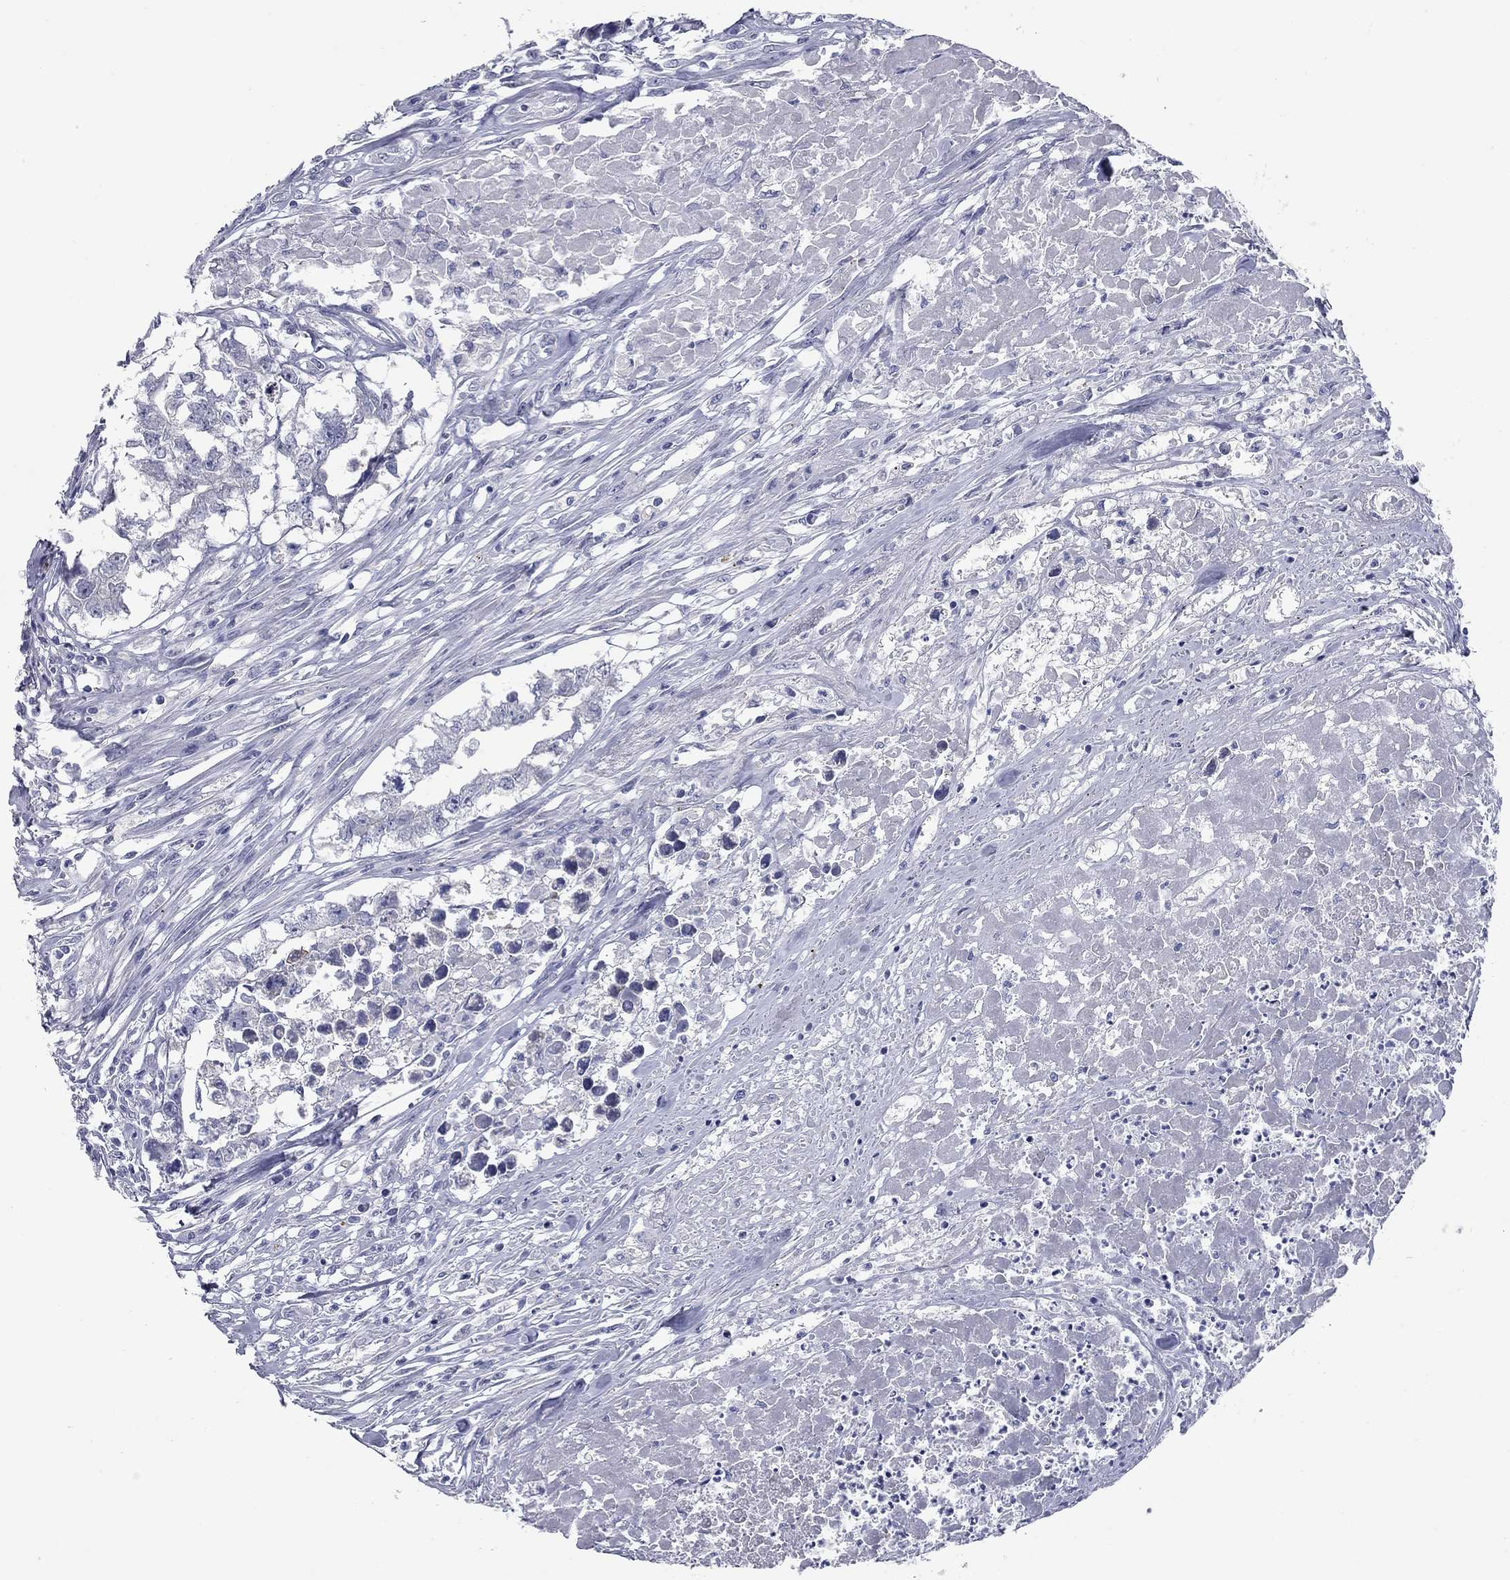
{"staining": {"intensity": "negative", "quantity": "none", "location": "none"}, "tissue": "testis cancer", "cell_type": "Tumor cells", "image_type": "cancer", "snomed": [{"axis": "morphology", "description": "Carcinoma, Embryonal, NOS"}, {"axis": "morphology", "description": "Teratoma, malignant, NOS"}, {"axis": "topography", "description": "Testis"}], "caption": "Human testis cancer stained for a protein using immunohistochemistry (IHC) displays no expression in tumor cells.", "gene": "KIRREL2", "patient": {"sex": "male", "age": 44}}